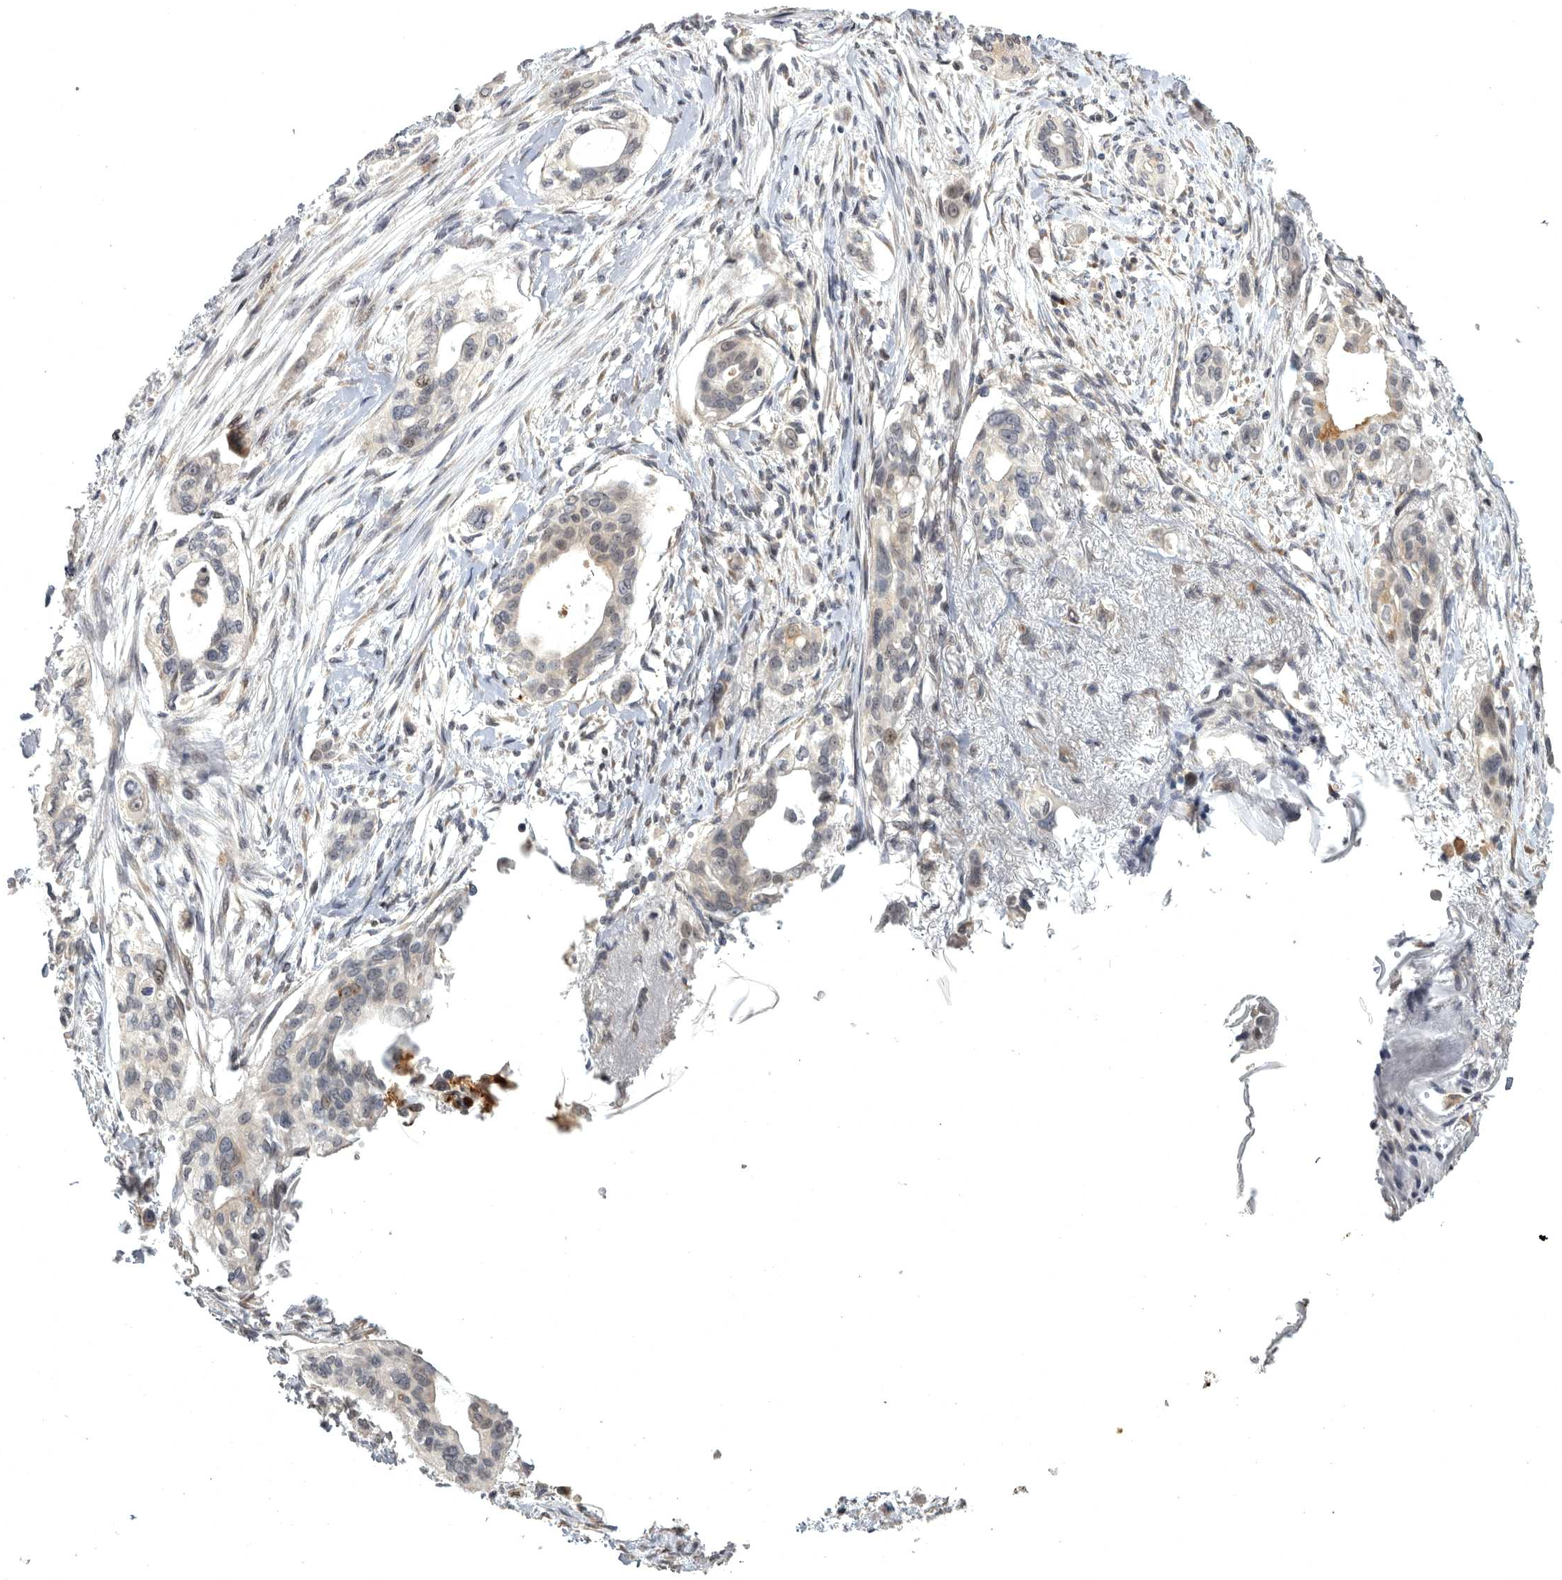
{"staining": {"intensity": "negative", "quantity": "none", "location": "none"}, "tissue": "pancreatic cancer", "cell_type": "Tumor cells", "image_type": "cancer", "snomed": [{"axis": "morphology", "description": "Adenocarcinoma, NOS"}, {"axis": "topography", "description": "Pancreas"}], "caption": "The image demonstrates no staining of tumor cells in adenocarcinoma (pancreatic).", "gene": "MAN2A1", "patient": {"sex": "female", "age": 60}}